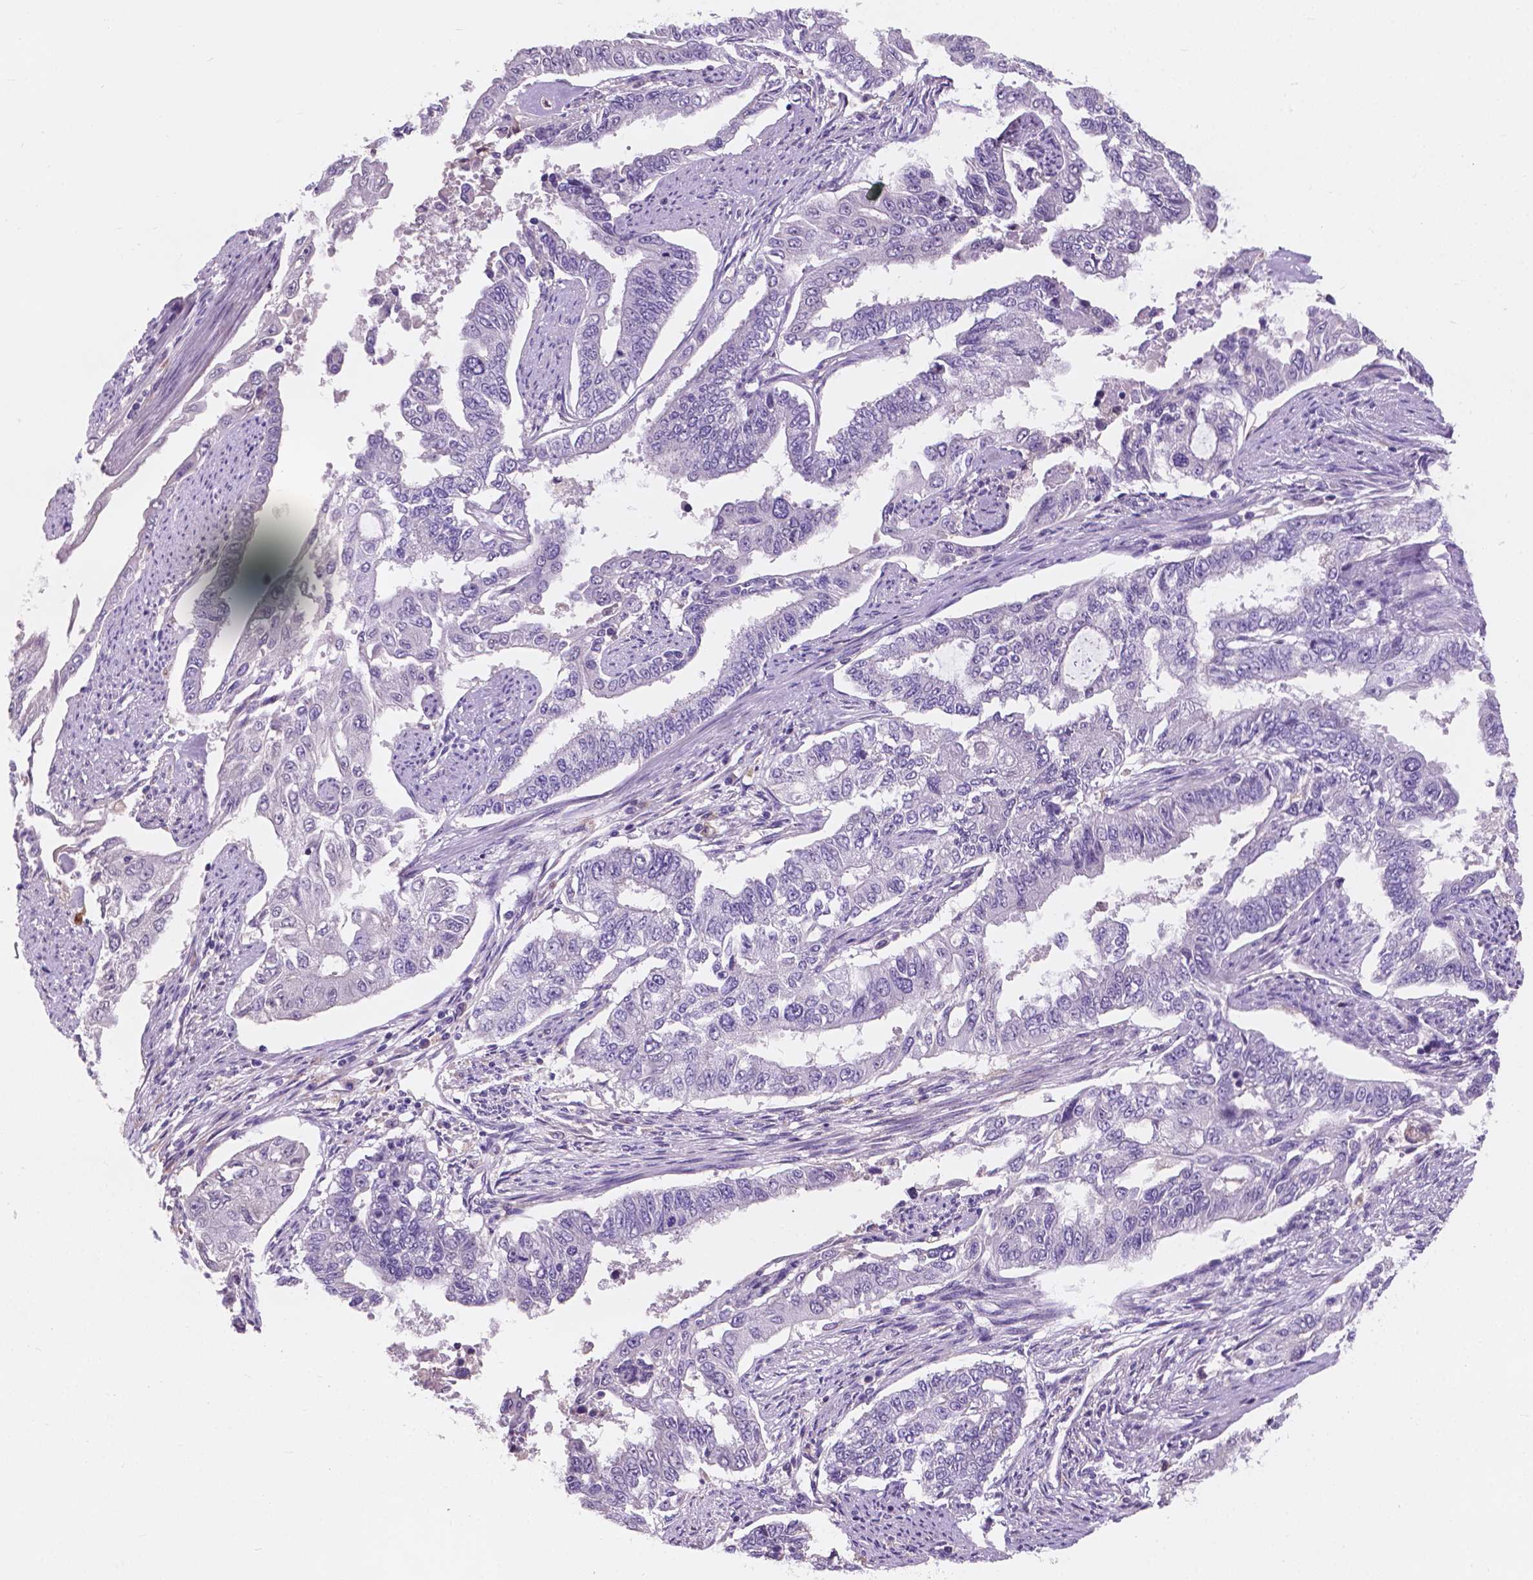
{"staining": {"intensity": "negative", "quantity": "none", "location": "none"}, "tissue": "endometrial cancer", "cell_type": "Tumor cells", "image_type": "cancer", "snomed": [{"axis": "morphology", "description": "Adenocarcinoma, NOS"}, {"axis": "topography", "description": "Uterus"}], "caption": "Tumor cells are negative for protein expression in human endometrial cancer. (DAB immunohistochemistry, high magnification).", "gene": "IREB2", "patient": {"sex": "female", "age": 59}}